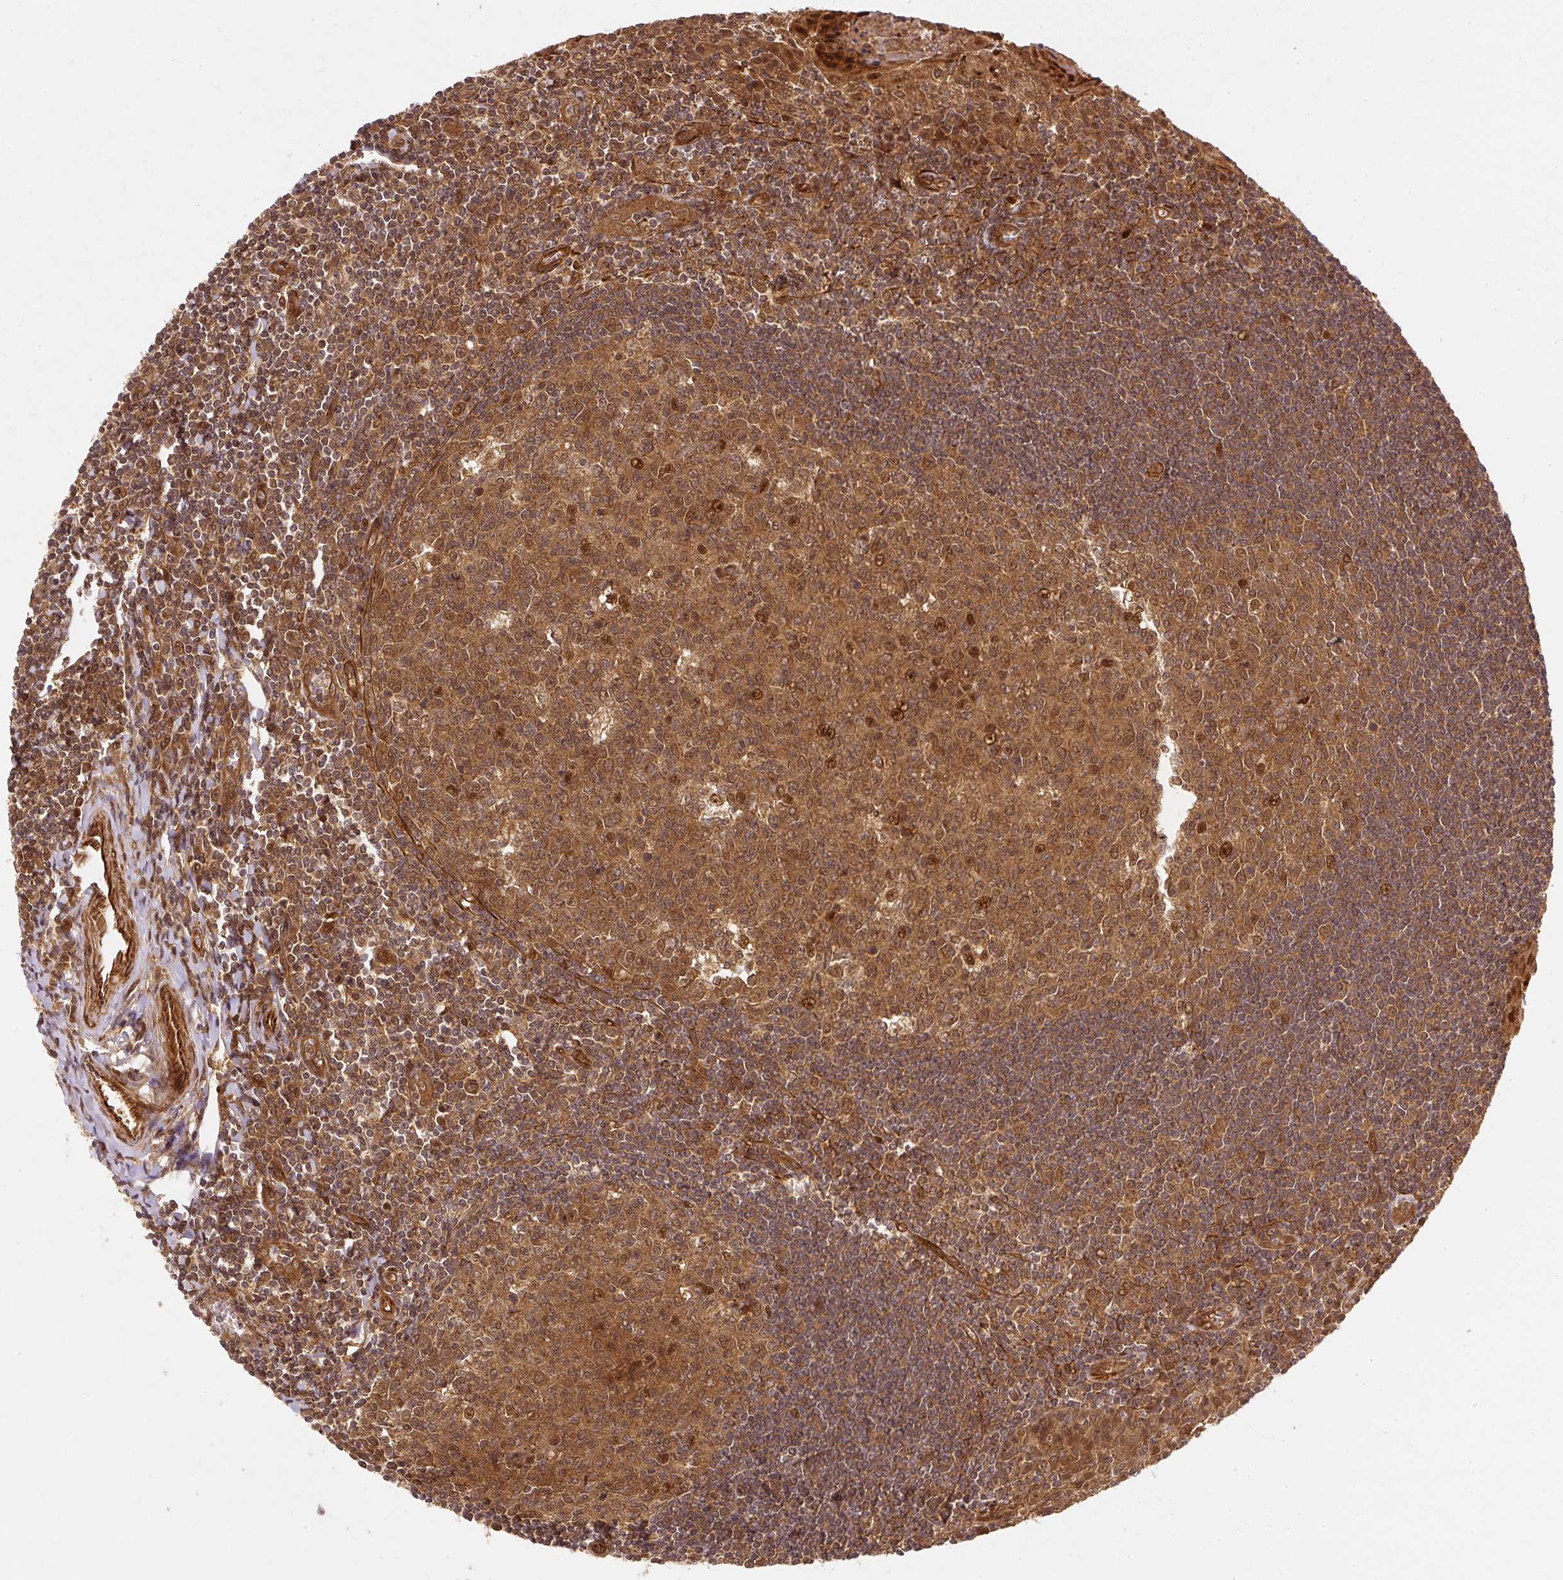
{"staining": {"intensity": "moderate", "quantity": ">75%", "location": "cytoplasmic/membranous,nuclear"}, "tissue": "tonsil", "cell_type": "Germinal center cells", "image_type": "normal", "snomed": [{"axis": "morphology", "description": "Normal tissue, NOS"}, {"axis": "topography", "description": "Tonsil"}], "caption": "A medium amount of moderate cytoplasmic/membranous,nuclear staining is seen in approximately >75% of germinal center cells in benign tonsil. Using DAB (brown) and hematoxylin (blue) stains, captured at high magnification using brightfield microscopy.", "gene": "PSMD1", "patient": {"sex": "male", "age": 27}}